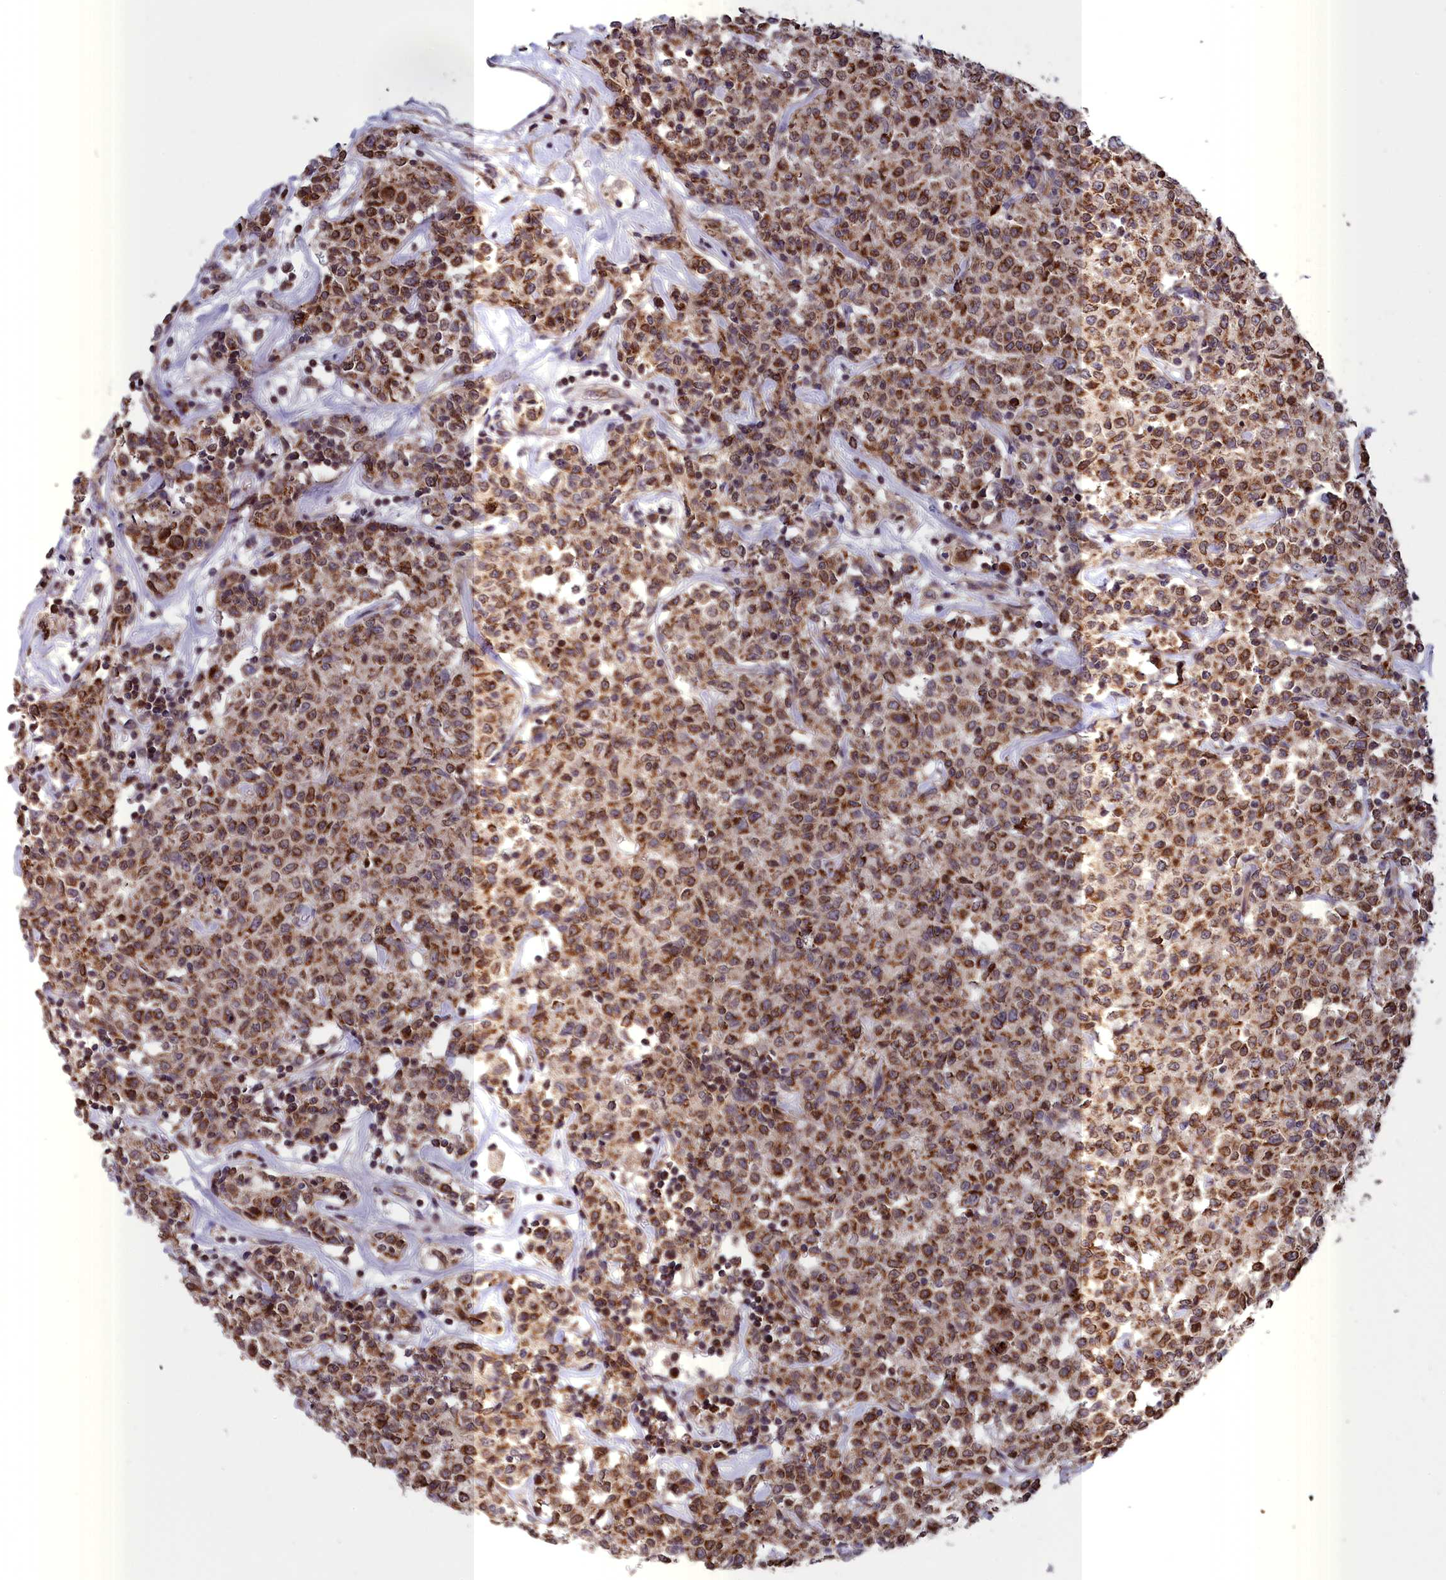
{"staining": {"intensity": "moderate", "quantity": ">75%", "location": "cytoplasmic/membranous"}, "tissue": "lymphoma", "cell_type": "Tumor cells", "image_type": "cancer", "snomed": [{"axis": "morphology", "description": "Malignant lymphoma, non-Hodgkin's type, Low grade"}, {"axis": "topography", "description": "Small intestine"}], "caption": "This histopathology image shows low-grade malignant lymphoma, non-Hodgkin's type stained with IHC to label a protein in brown. The cytoplasmic/membranous of tumor cells show moderate positivity for the protein. Nuclei are counter-stained blue.", "gene": "TIMM44", "patient": {"sex": "female", "age": 59}}